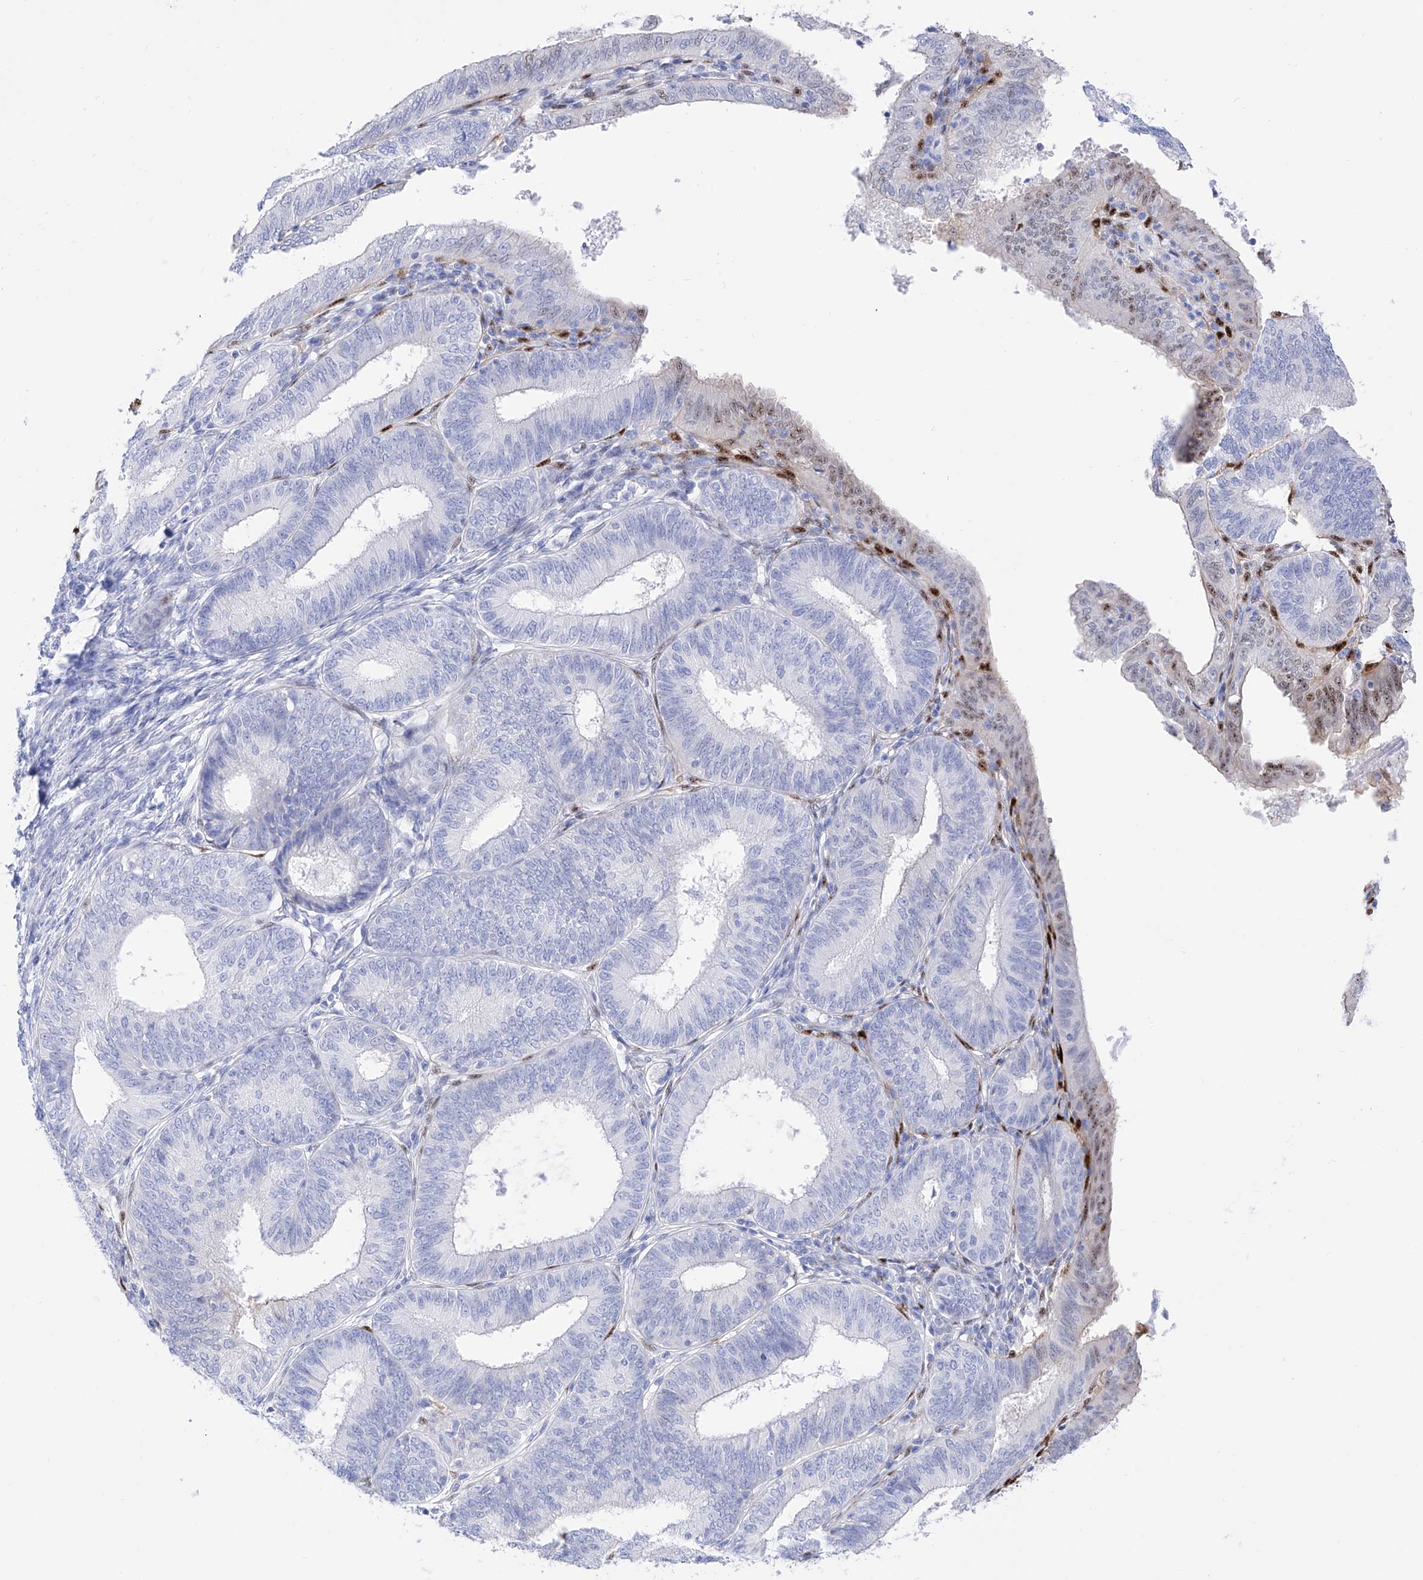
{"staining": {"intensity": "weak", "quantity": "<25%", "location": "nuclear"}, "tissue": "endometrial cancer", "cell_type": "Tumor cells", "image_type": "cancer", "snomed": [{"axis": "morphology", "description": "Adenocarcinoma, NOS"}, {"axis": "topography", "description": "Endometrium"}], "caption": "This is an immunohistochemistry micrograph of endometrial adenocarcinoma. There is no staining in tumor cells.", "gene": "TRPC7", "patient": {"sex": "female", "age": 51}}